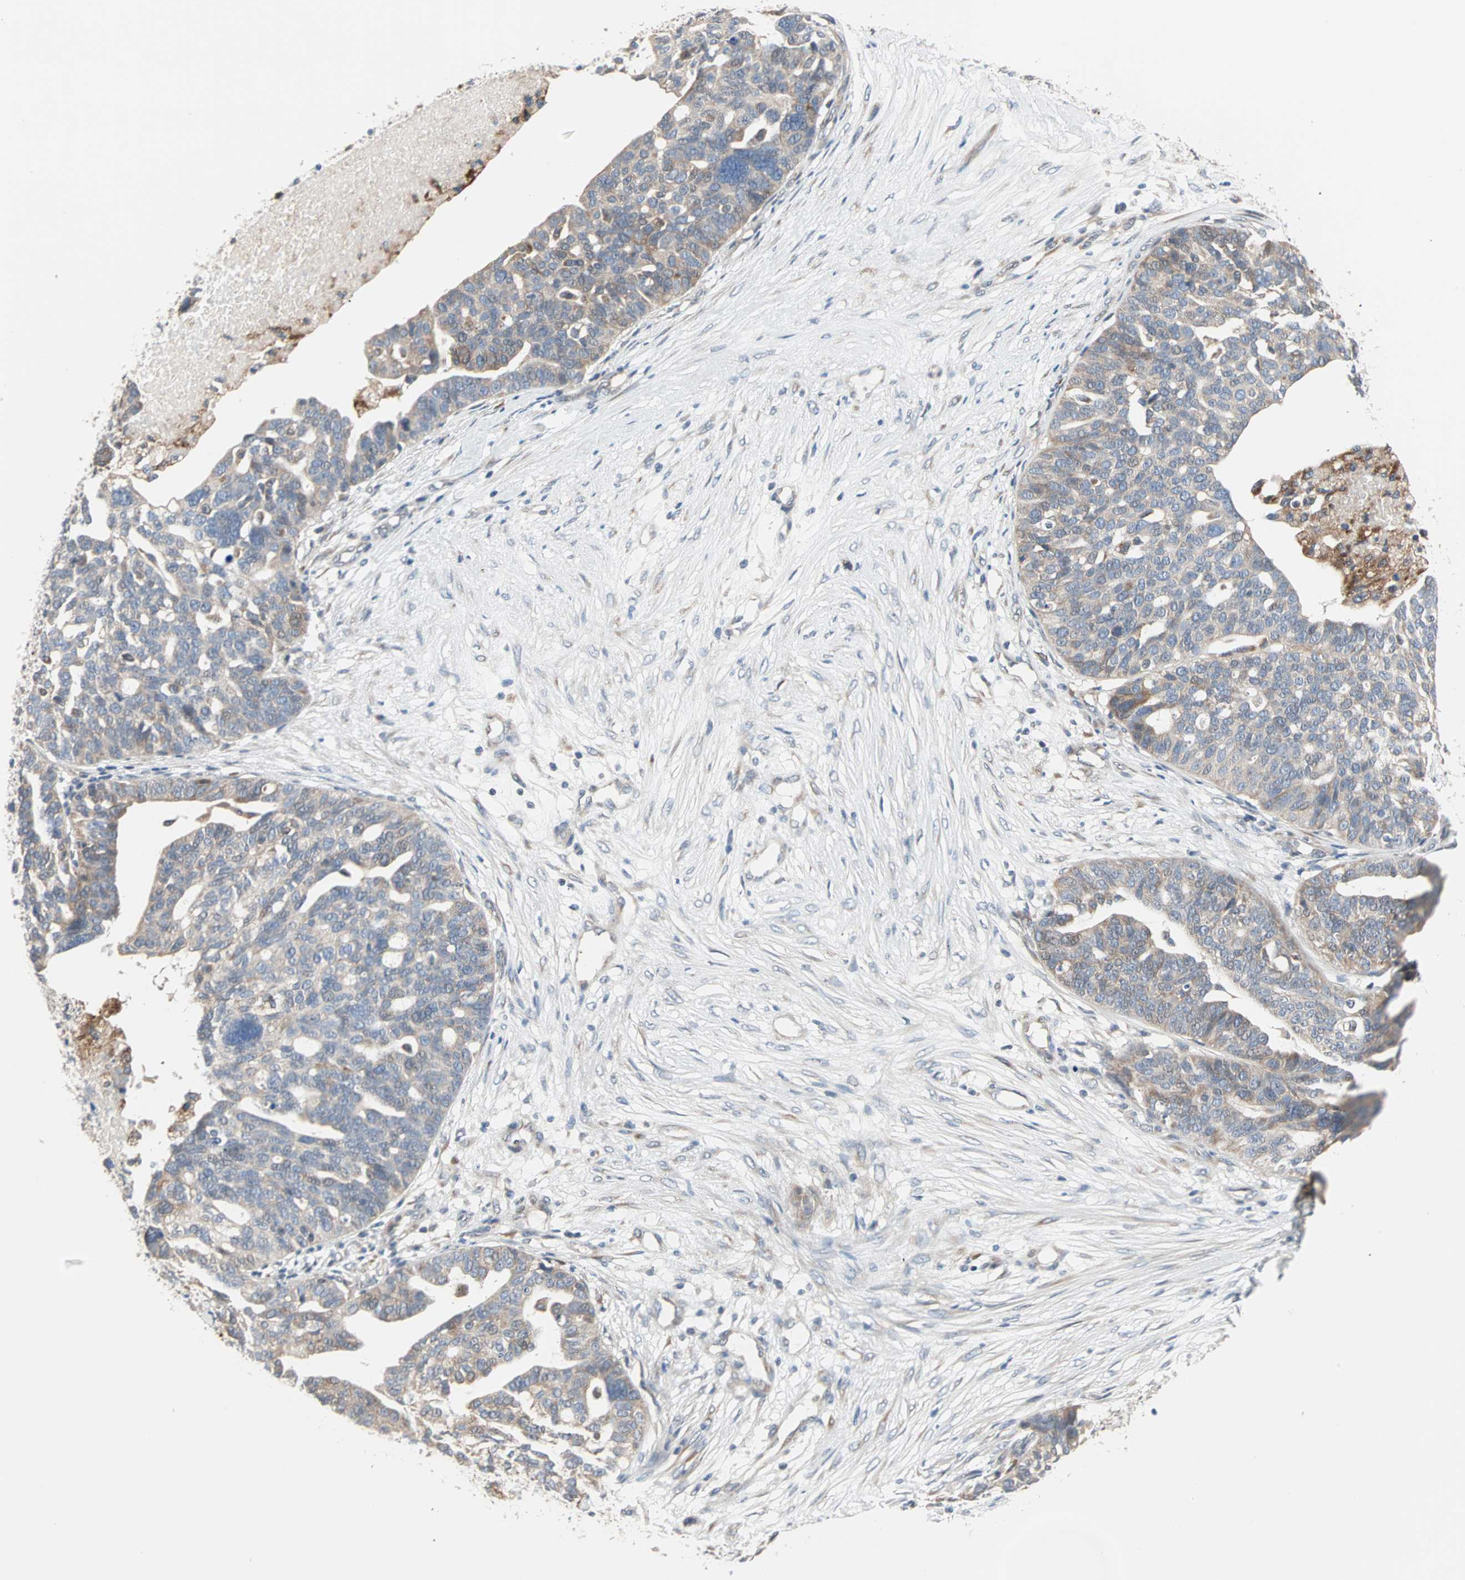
{"staining": {"intensity": "weak", "quantity": "25%-75%", "location": "cytoplasmic/membranous"}, "tissue": "ovarian cancer", "cell_type": "Tumor cells", "image_type": "cancer", "snomed": [{"axis": "morphology", "description": "Cystadenocarcinoma, serous, NOS"}, {"axis": "topography", "description": "Ovary"}], "caption": "Ovarian serous cystadenocarcinoma stained with DAB (3,3'-diaminobenzidine) immunohistochemistry demonstrates low levels of weak cytoplasmic/membranous positivity in approximately 25%-75% of tumor cells.", "gene": "SAR1A", "patient": {"sex": "female", "age": 59}}